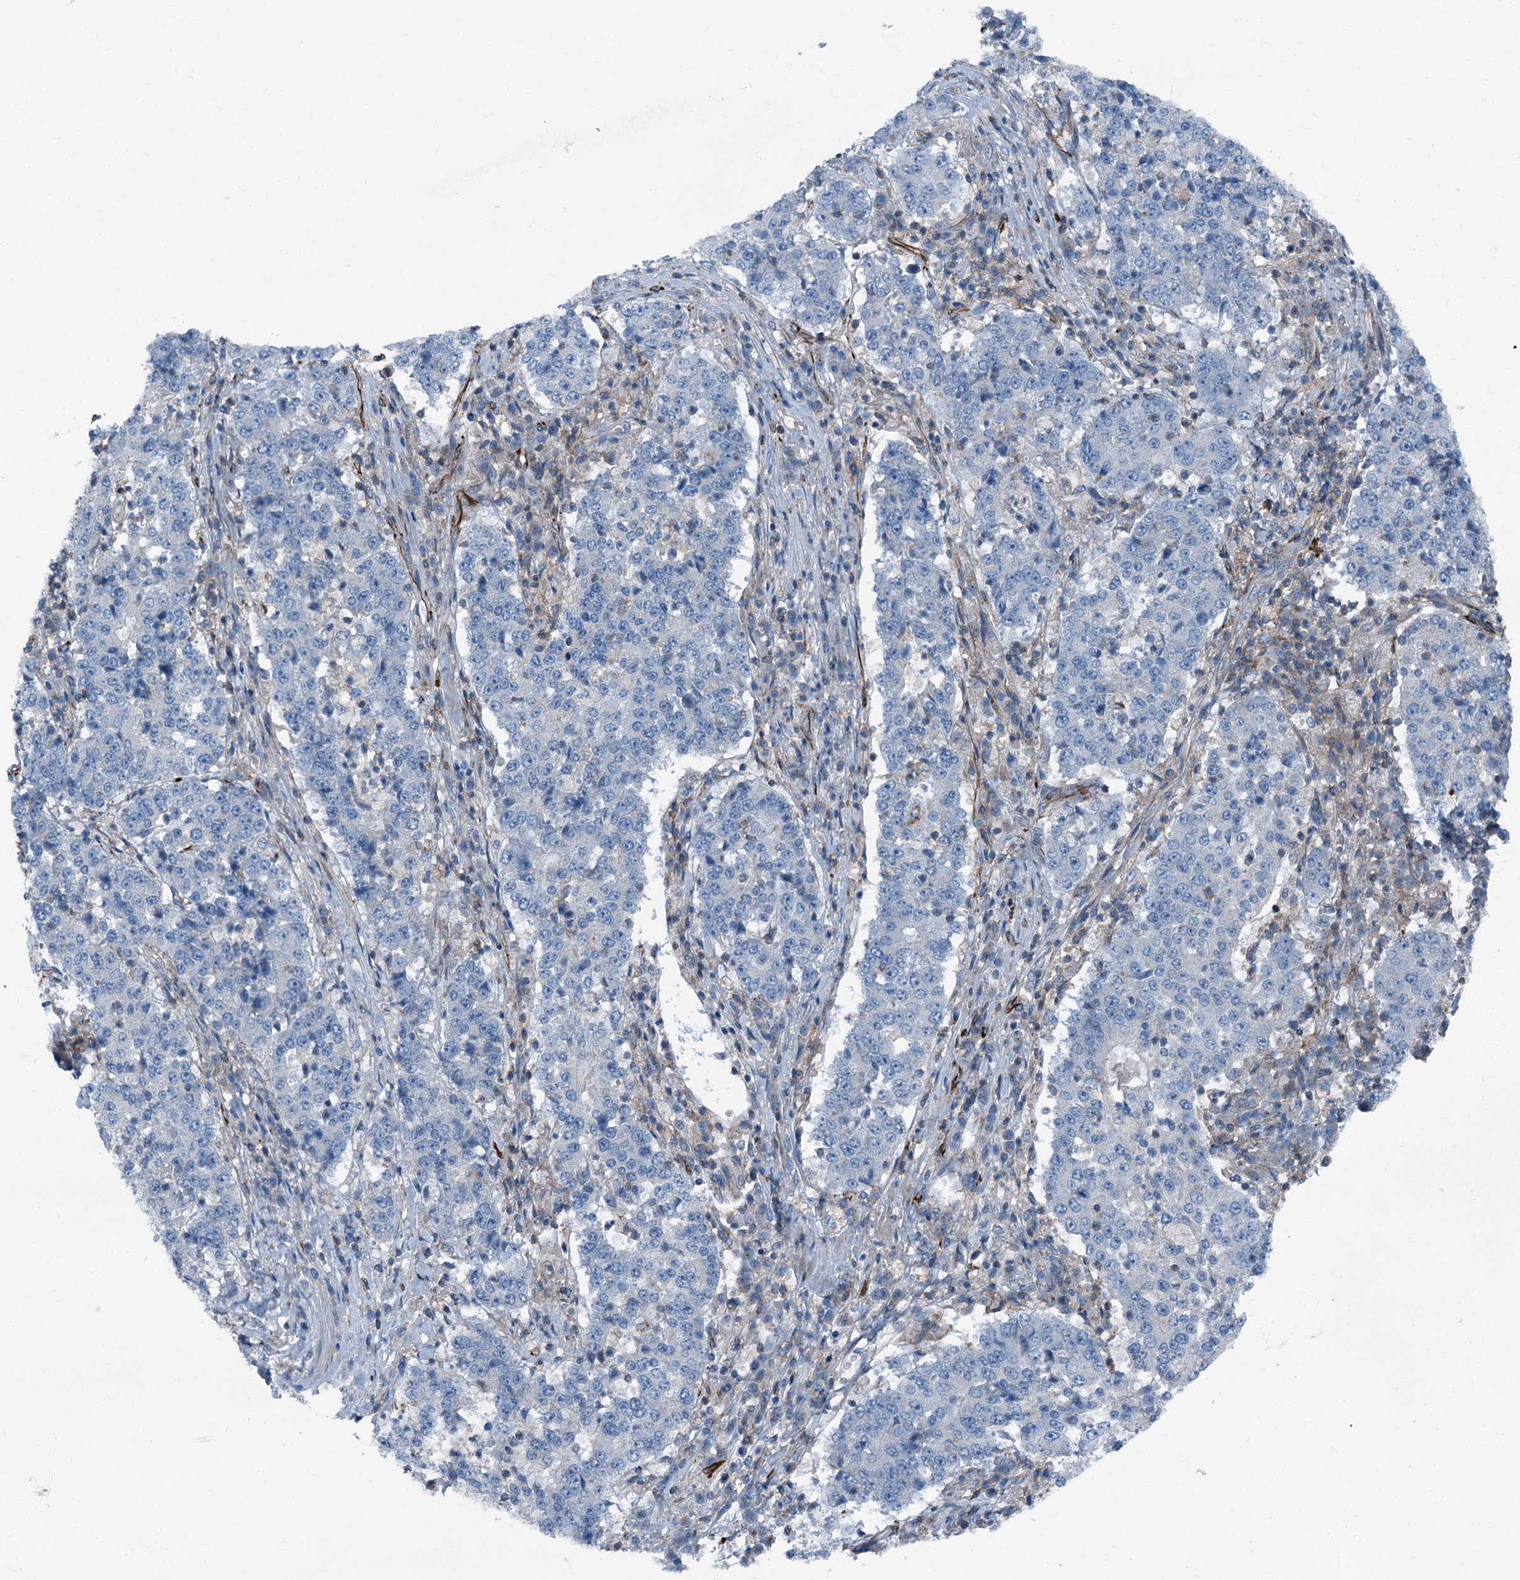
{"staining": {"intensity": "negative", "quantity": "none", "location": "none"}, "tissue": "stomach cancer", "cell_type": "Tumor cells", "image_type": "cancer", "snomed": [{"axis": "morphology", "description": "Adenocarcinoma, NOS"}, {"axis": "topography", "description": "Stomach"}], "caption": "The micrograph displays no significant expression in tumor cells of stomach cancer (adenocarcinoma). (DAB (3,3'-diaminobenzidine) immunohistochemistry (IHC) with hematoxylin counter stain).", "gene": "AXL", "patient": {"sex": "male", "age": 59}}